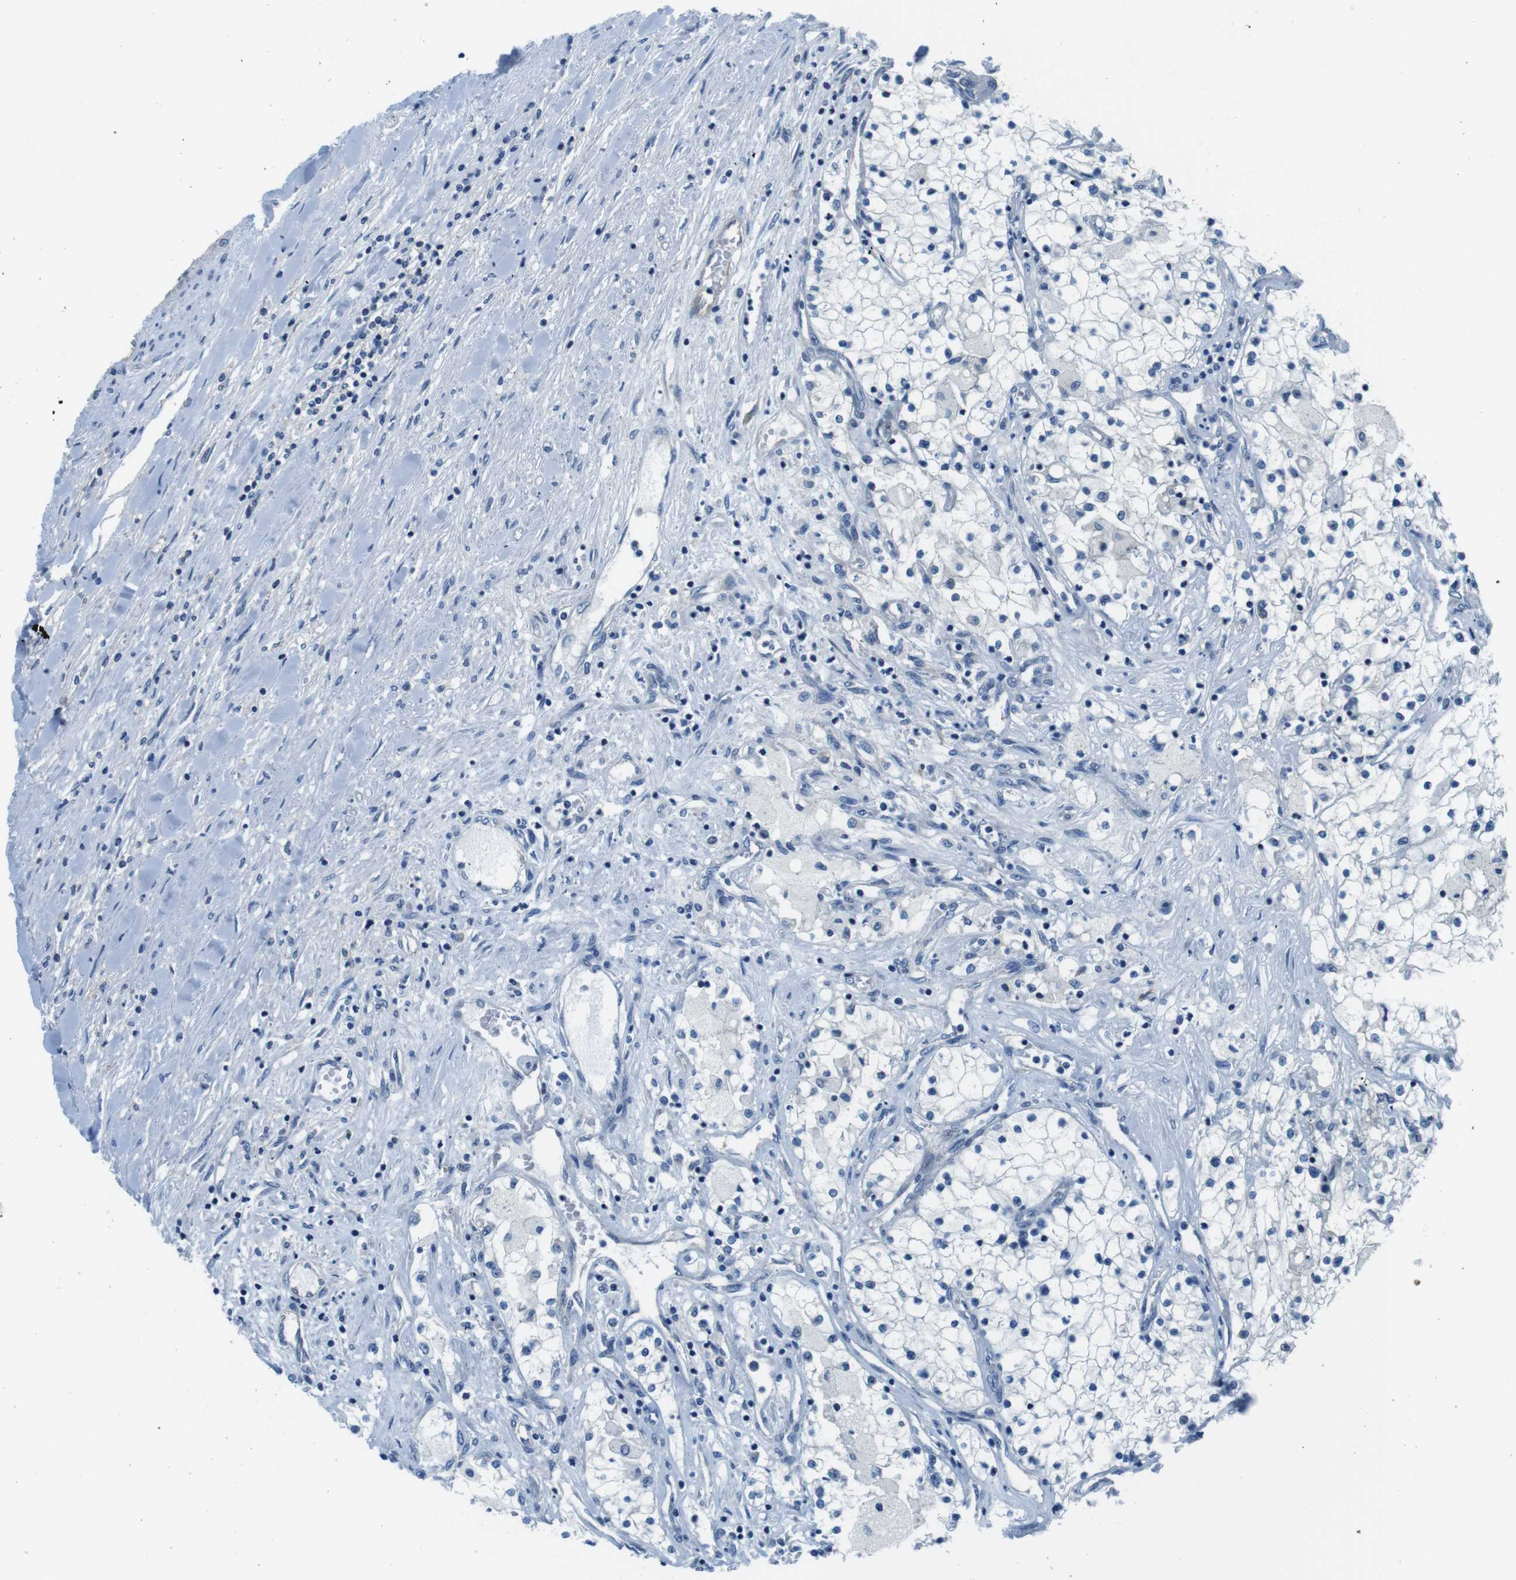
{"staining": {"intensity": "negative", "quantity": "none", "location": "none"}, "tissue": "renal cancer", "cell_type": "Tumor cells", "image_type": "cancer", "snomed": [{"axis": "morphology", "description": "Adenocarcinoma, NOS"}, {"axis": "topography", "description": "Kidney"}], "caption": "High power microscopy image of an IHC image of renal cancer (adenocarcinoma), revealing no significant expression in tumor cells.", "gene": "EIF2B5", "patient": {"sex": "male", "age": 68}}